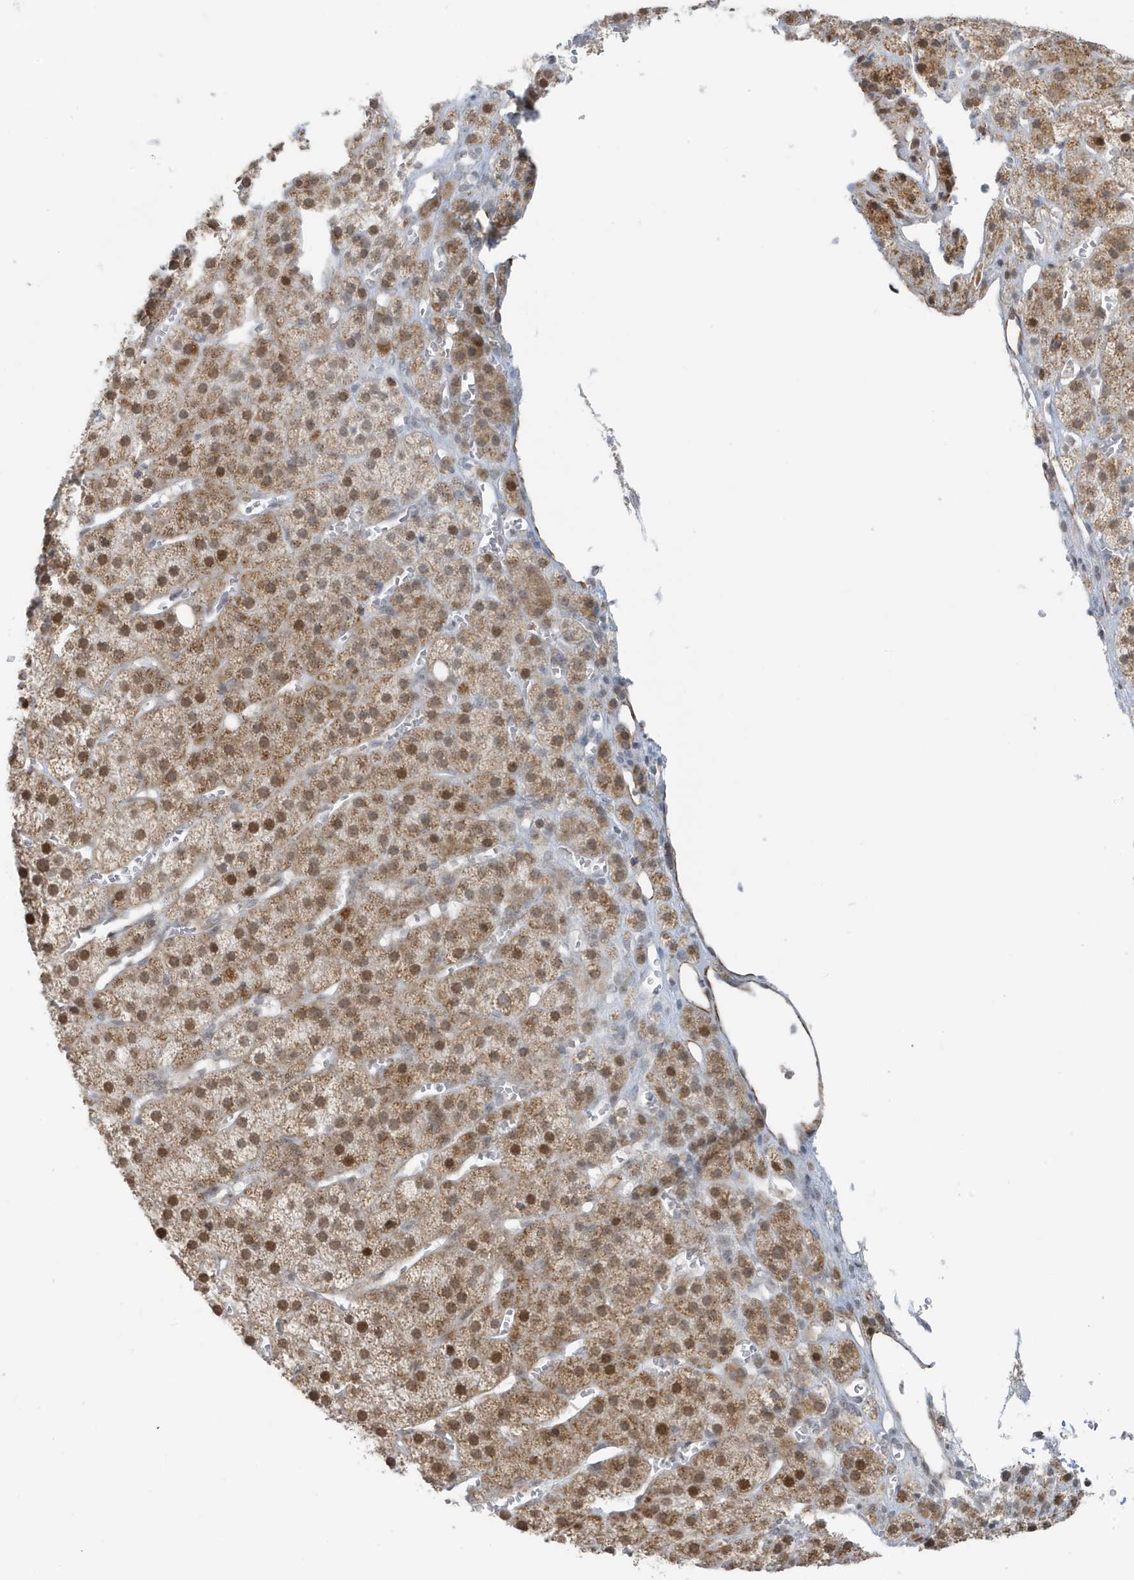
{"staining": {"intensity": "moderate", "quantity": ">75%", "location": "cytoplasmic/membranous,nuclear"}, "tissue": "adrenal gland", "cell_type": "Glandular cells", "image_type": "normal", "snomed": [{"axis": "morphology", "description": "Normal tissue, NOS"}, {"axis": "topography", "description": "Adrenal gland"}], "caption": "A histopathology image of adrenal gland stained for a protein reveals moderate cytoplasmic/membranous,nuclear brown staining in glandular cells.", "gene": "CHCHD4", "patient": {"sex": "female", "age": 57}}